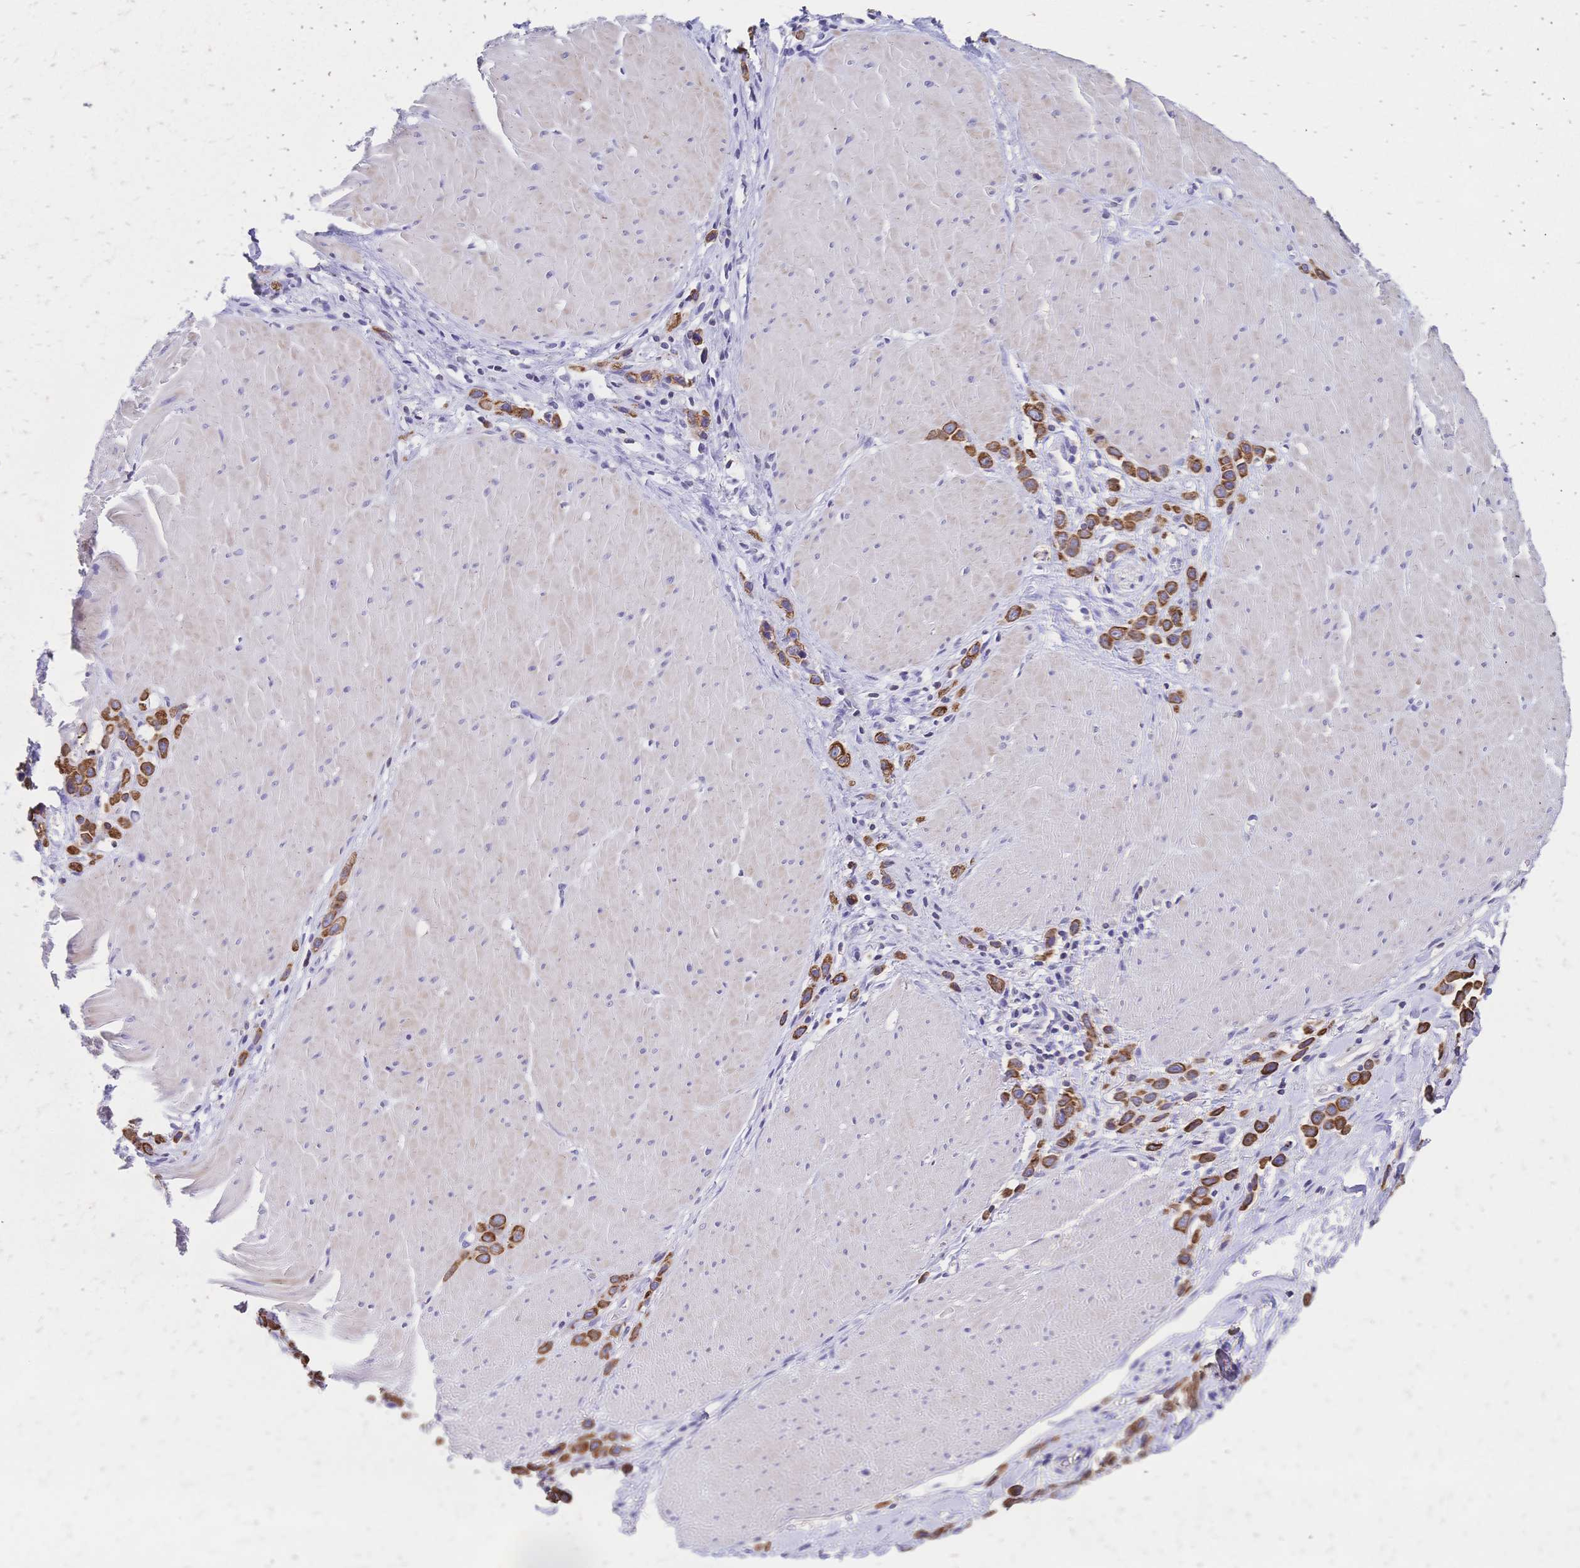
{"staining": {"intensity": "strong", "quantity": ">75%", "location": "cytoplasmic/membranous"}, "tissue": "stomach cancer", "cell_type": "Tumor cells", "image_type": "cancer", "snomed": [{"axis": "morphology", "description": "Adenocarcinoma, NOS"}, {"axis": "topography", "description": "Stomach"}], "caption": "Brown immunohistochemical staining in stomach cancer (adenocarcinoma) demonstrates strong cytoplasmic/membranous expression in about >75% of tumor cells.", "gene": "DTNB", "patient": {"sex": "male", "age": 47}}